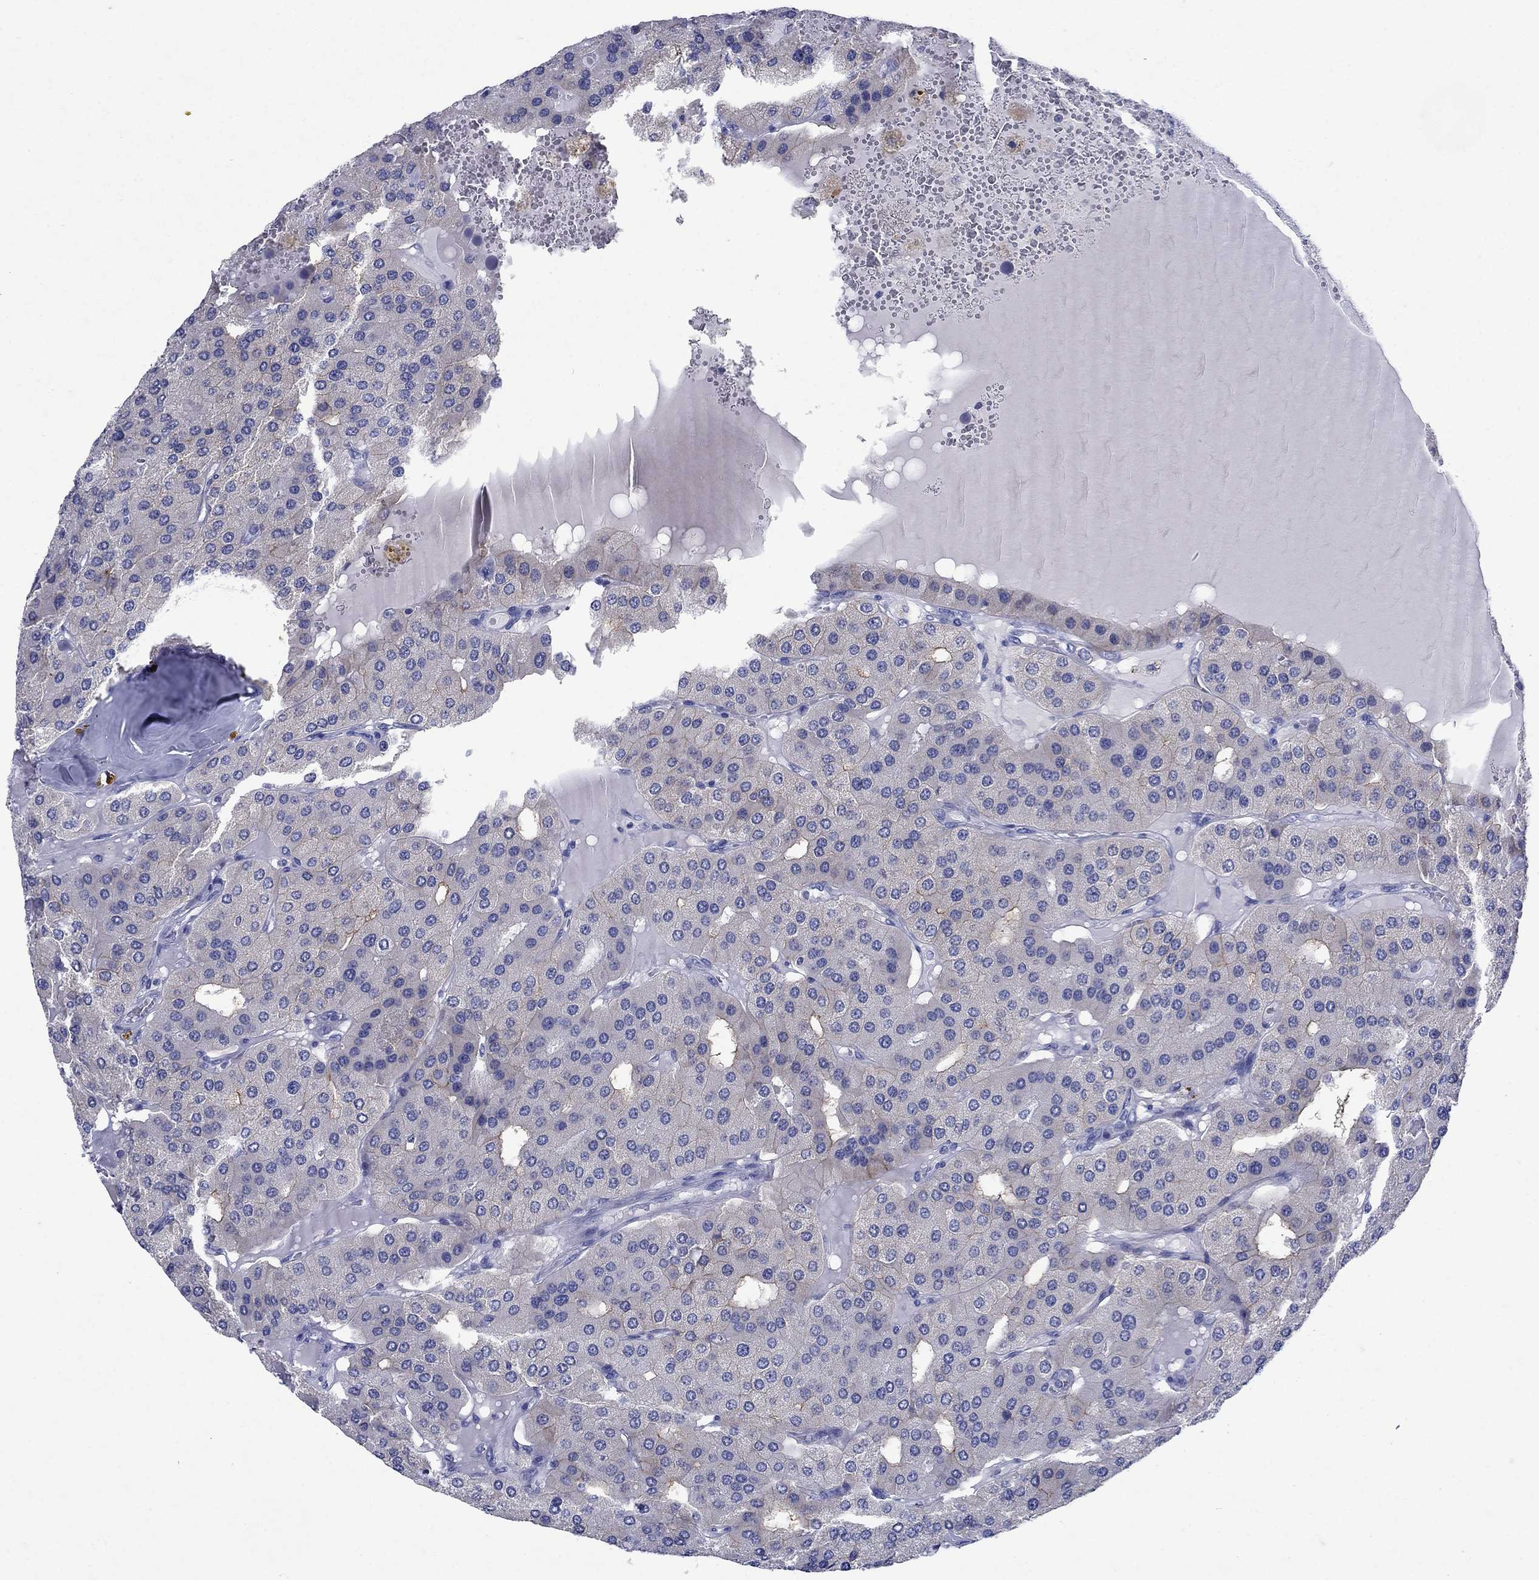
{"staining": {"intensity": "weak", "quantity": "<25%", "location": "cytoplasmic/membranous"}, "tissue": "parathyroid gland", "cell_type": "Glandular cells", "image_type": "normal", "snomed": [{"axis": "morphology", "description": "Normal tissue, NOS"}, {"axis": "morphology", "description": "Adenoma, NOS"}, {"axis": "topography", "description": "Parathyroid gland"}], "caption": "High power microscopy photomicrograph of an immunohistochemistry (IHC) micrograph of normal parathyroid gland, revealing no significant staining in glandular cells. The staining is performed using DAB (3,3'-diaminobenzidine) brown chromogen with nuclei counter-stained in using hematoxylin.", "gene": "SULT2B1", "patient": {"sex": "female", "age": 86}}